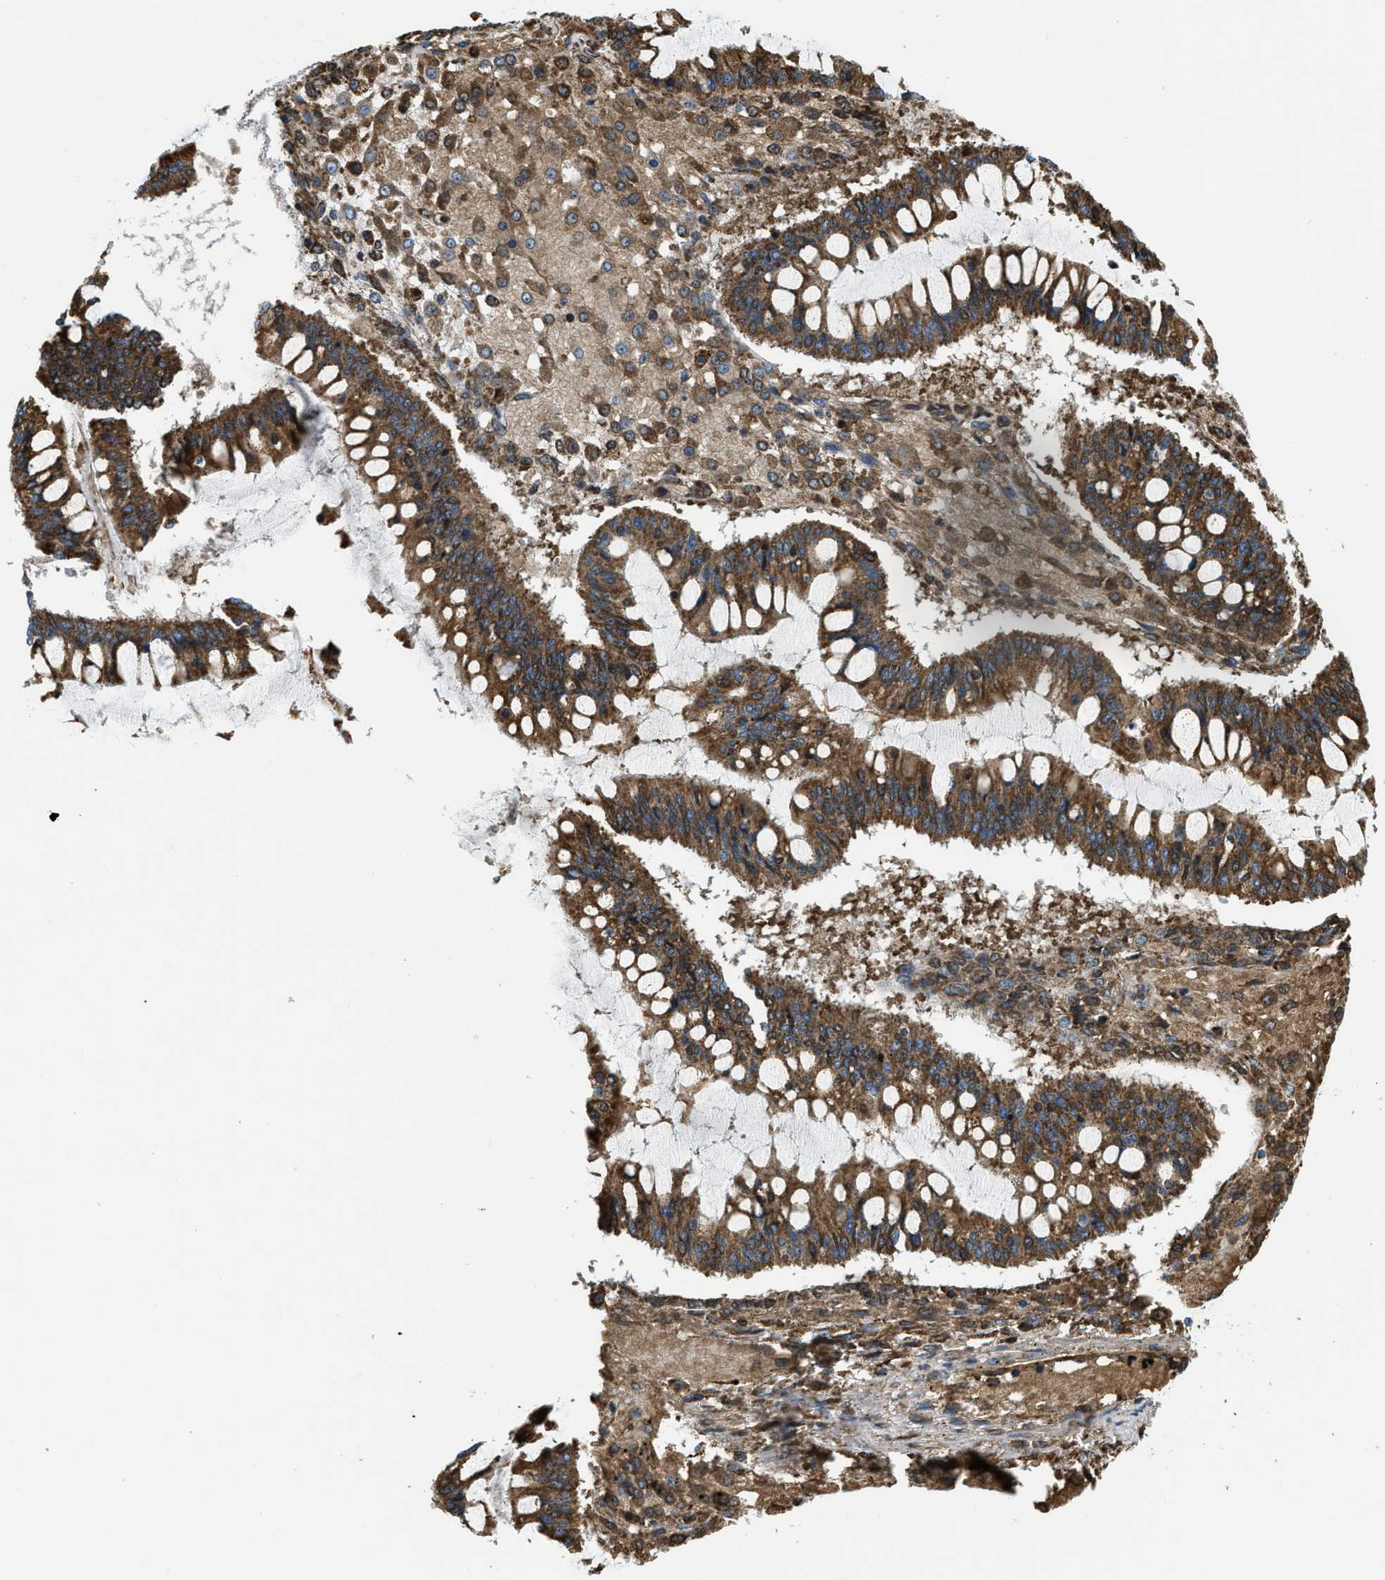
{"staining": {"intensity": "strong", "quantity": ">75%", "location": "cytoplasmic/membranous"}, "tissue": "ovarian cancer", "cell_type": "Tumor cells", "image_type": "cancer", "snomed": [{"axis": "morphology", "description": "Cystadenocarcinoma, mucinous, NOS"}, {"axis": "topography", "description": "Ovary"}], "caption": "A micrograph of human ovarian cancer (mucinous cystadenocarcinoma) stained for a protein demonstrates strong cytoplasmic/membranous brown staining in tumor cells. (DAB IHC with brightfield microscopy, high magnification).", "gene": "CSPG4", "patient": {"sex": "female", "age": 73}}